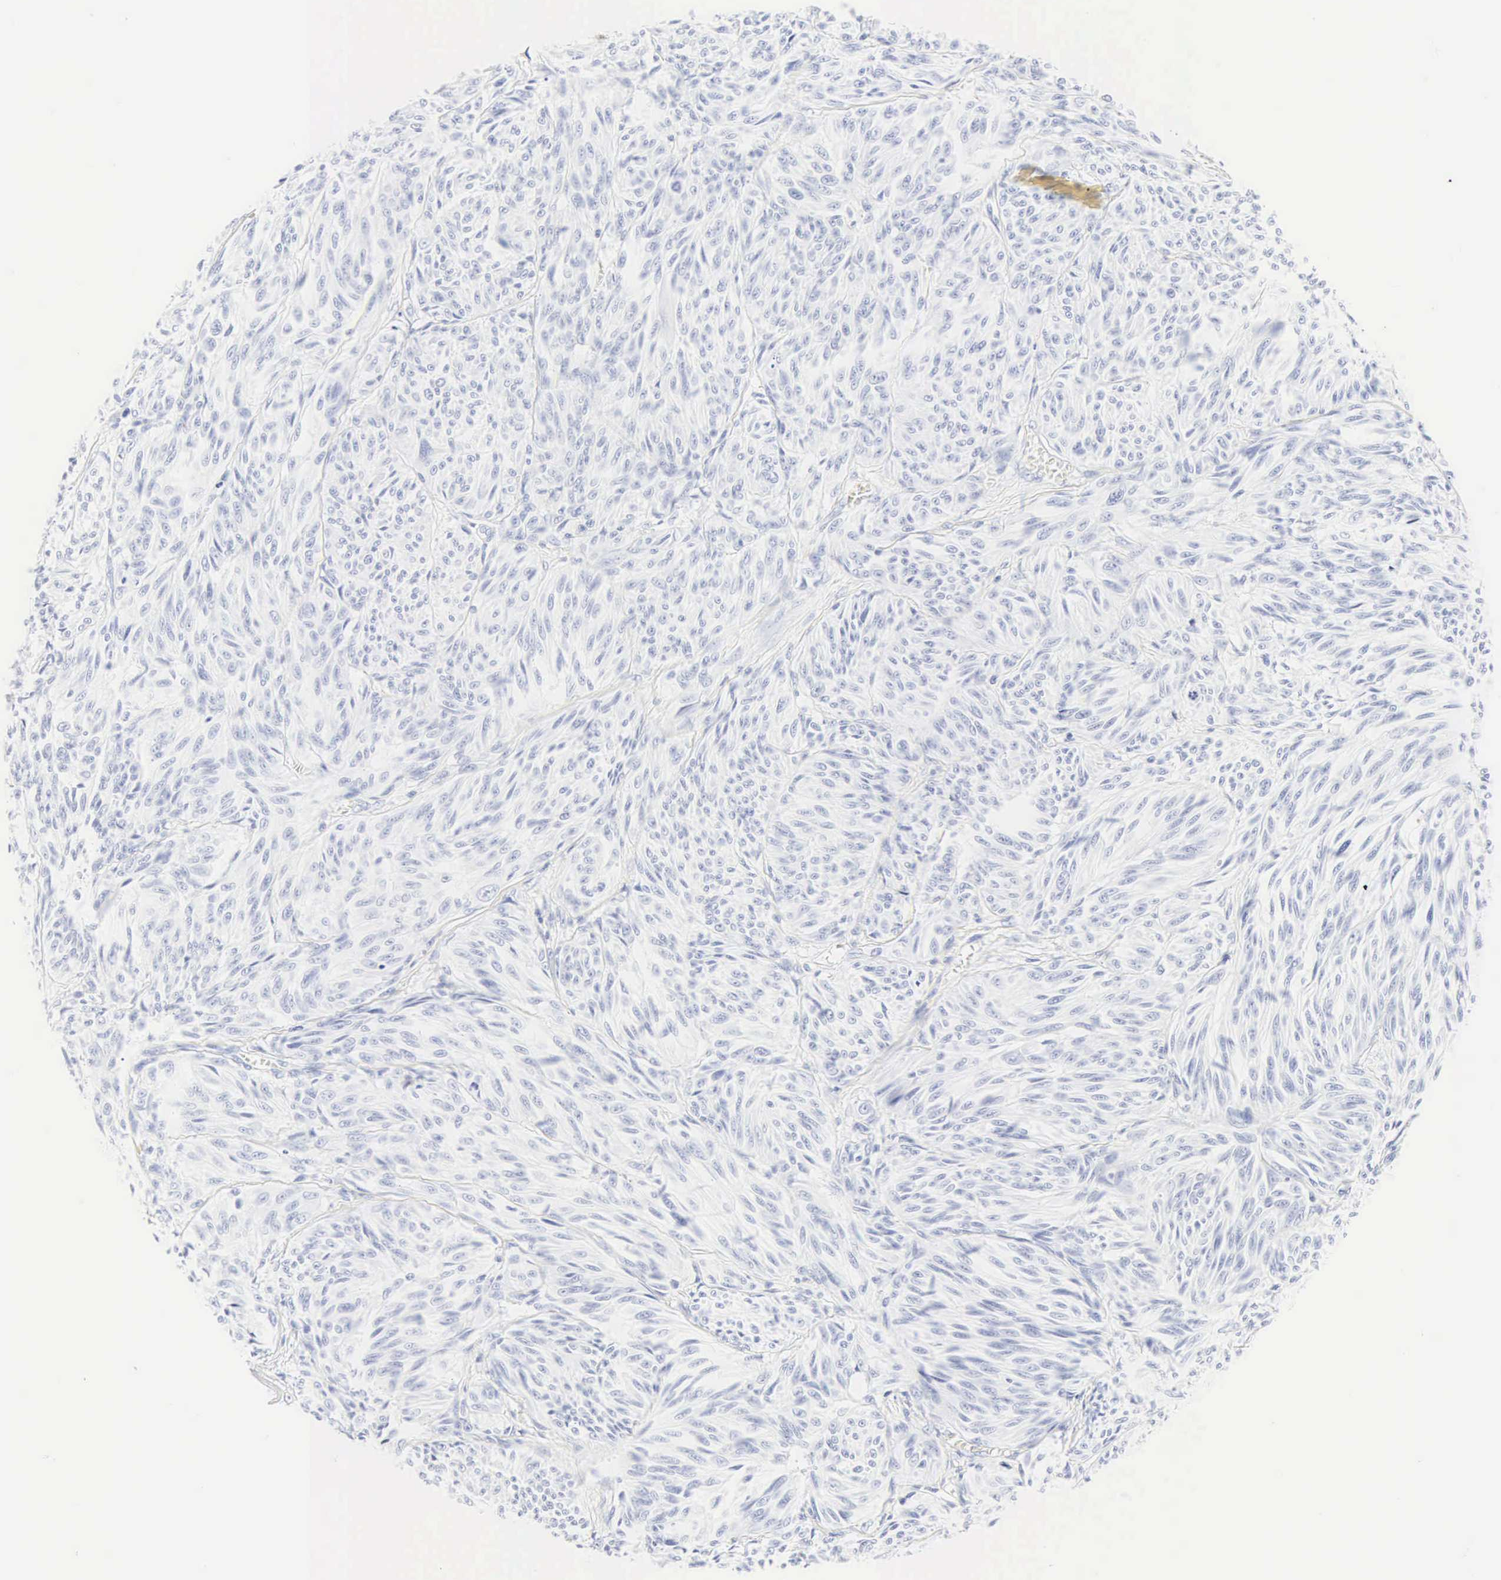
{"staining": {"intensity": "negative", "quantity": "none", "location": "none"}, "tissue": "melanoma", "cell_type": "Tumor cells", "image_type": "cancer", "snomed": [{"axis": "morphology", "description": "Malignant melanoma, NOS"}, {"axis": "topography", "description": "Skin"}], "caption": "Tumor cells show no significant protein expression in melanoma.", "gene": "CGB3", "patient": {"sex": "male", "age": 54}}